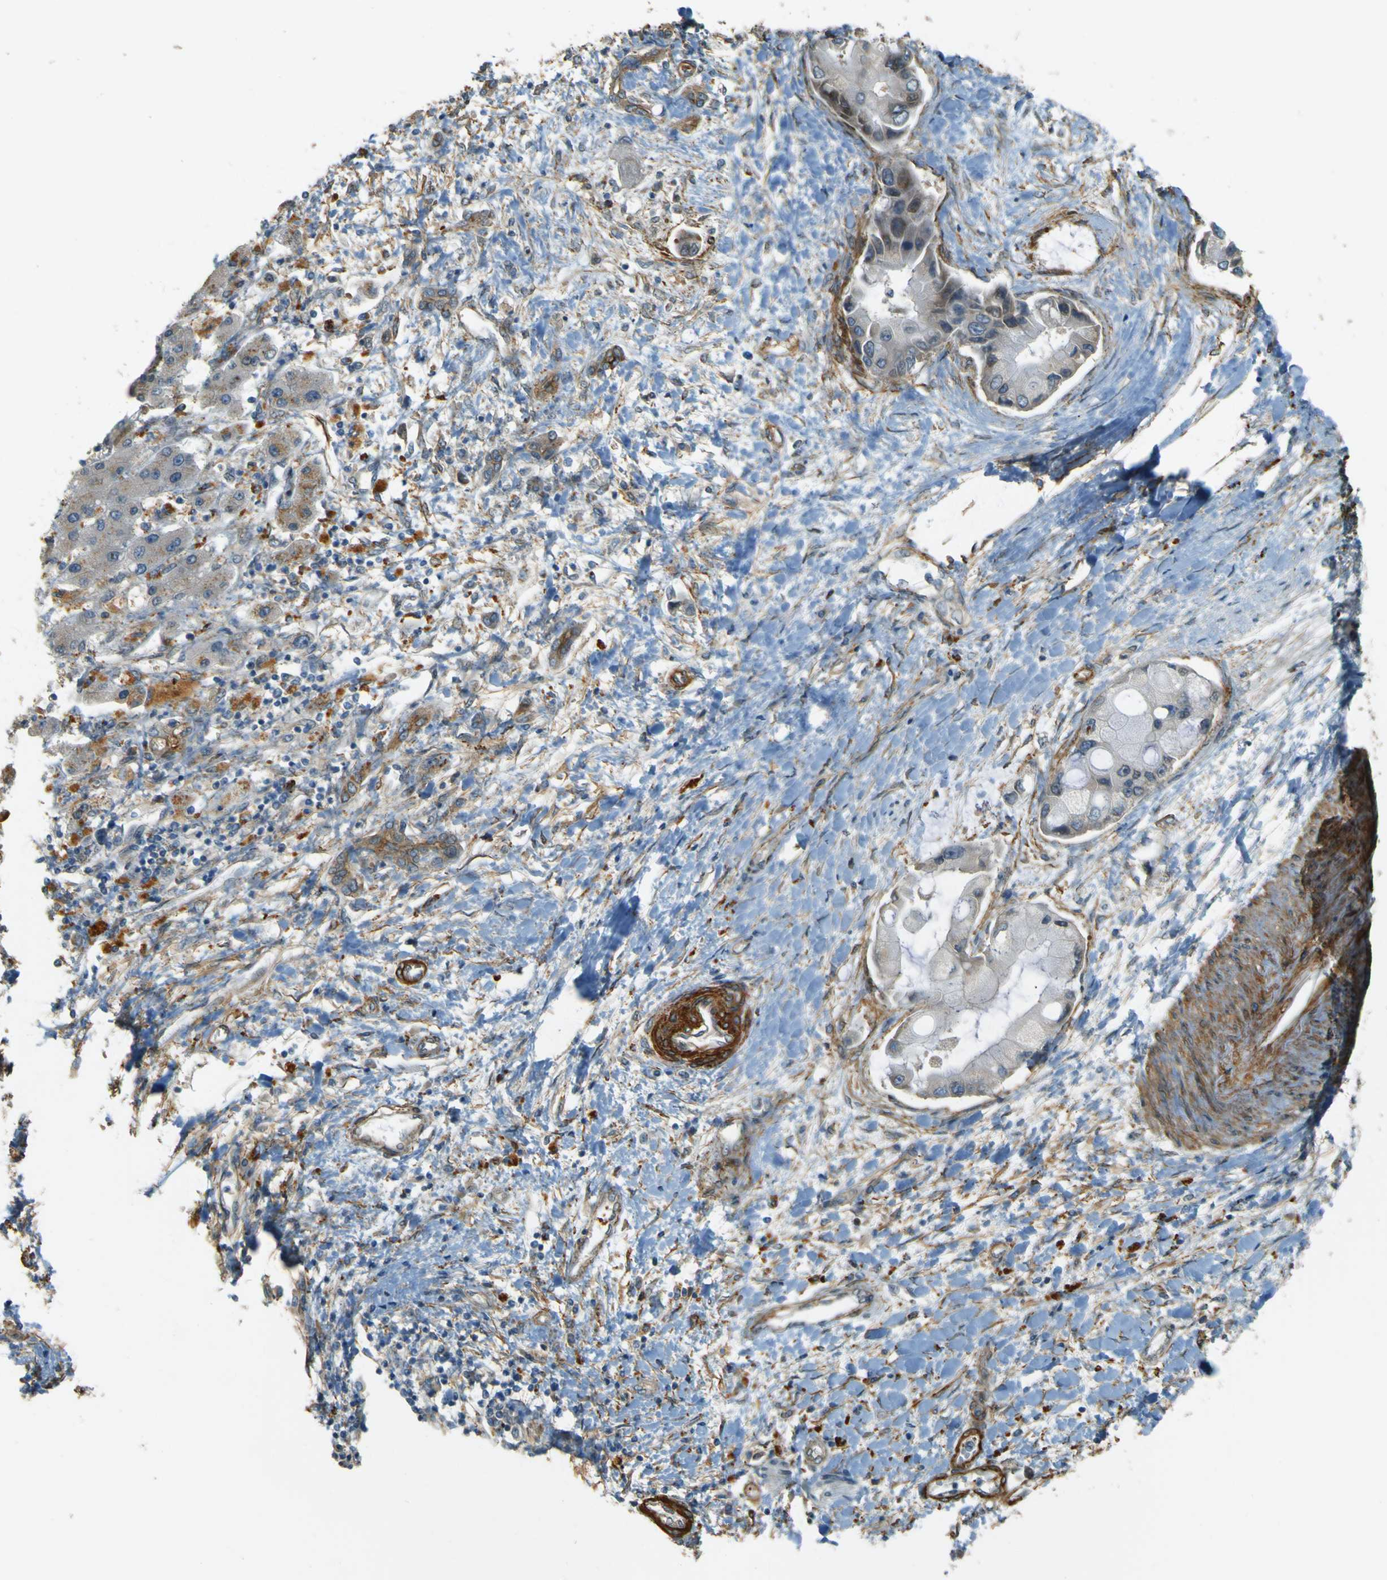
{"staining": {"intensity": "weak", "quantity": "25%-75%", "location": "cytoplasmic/membranous"}, "tissue": "liver cancer", "cell_type": "Tumor cells", "image_type": "cancer", "snomed": [{"axis": "morphology", "description": "Cholangiocarcinoma"}, {"axis": "topography", "description": "Liver"}], "caption": "A brown stain highlights weak cytoplasmic/membranous positivity of a protein in cholangiocarcinoma (liver) tumor cells. (IHC, brightfield microscopy, high magnification).", "gene": "NEXN", "patient": {"sex": "male", "age": 50}}